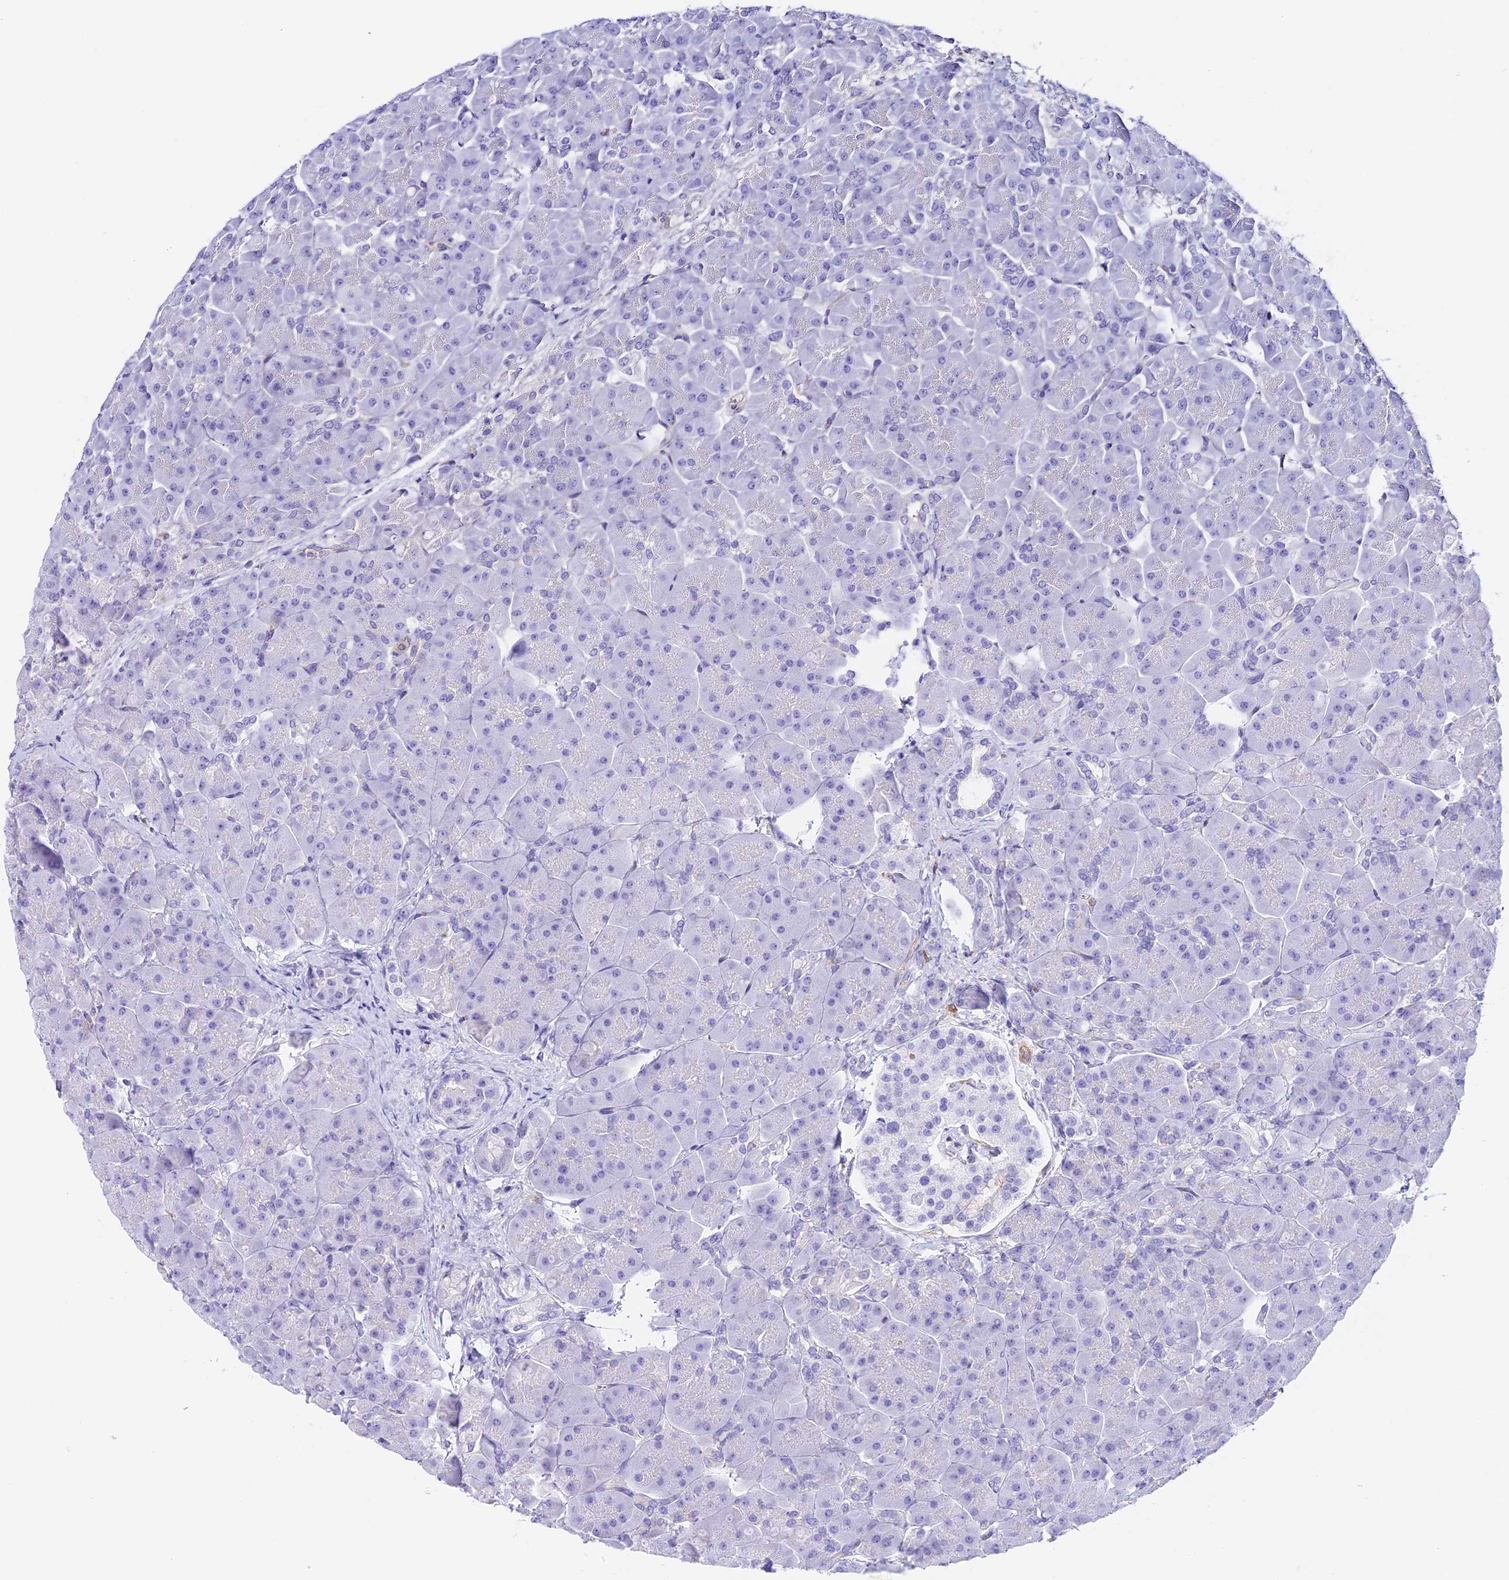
{"staining": {"intensity": "negative", "quantity": "none", "location": "none"}, "tissue": "pancreas", "cell_type": "Exocrine glandular cells", "image_type": "normal", "snomed": [{"axis": "morphology", "description": "Normal tissue, NOS"}, {"axis": "topography", "description": "Pancreas"}], "caption": "A high-resolution image shows immunohistochemistry staining of unremarkable pancreas, which shows no significant expression in exocrine glandular cells.", "gene": "HOMER3", "patient": {"sex": "male", "age": 66}}